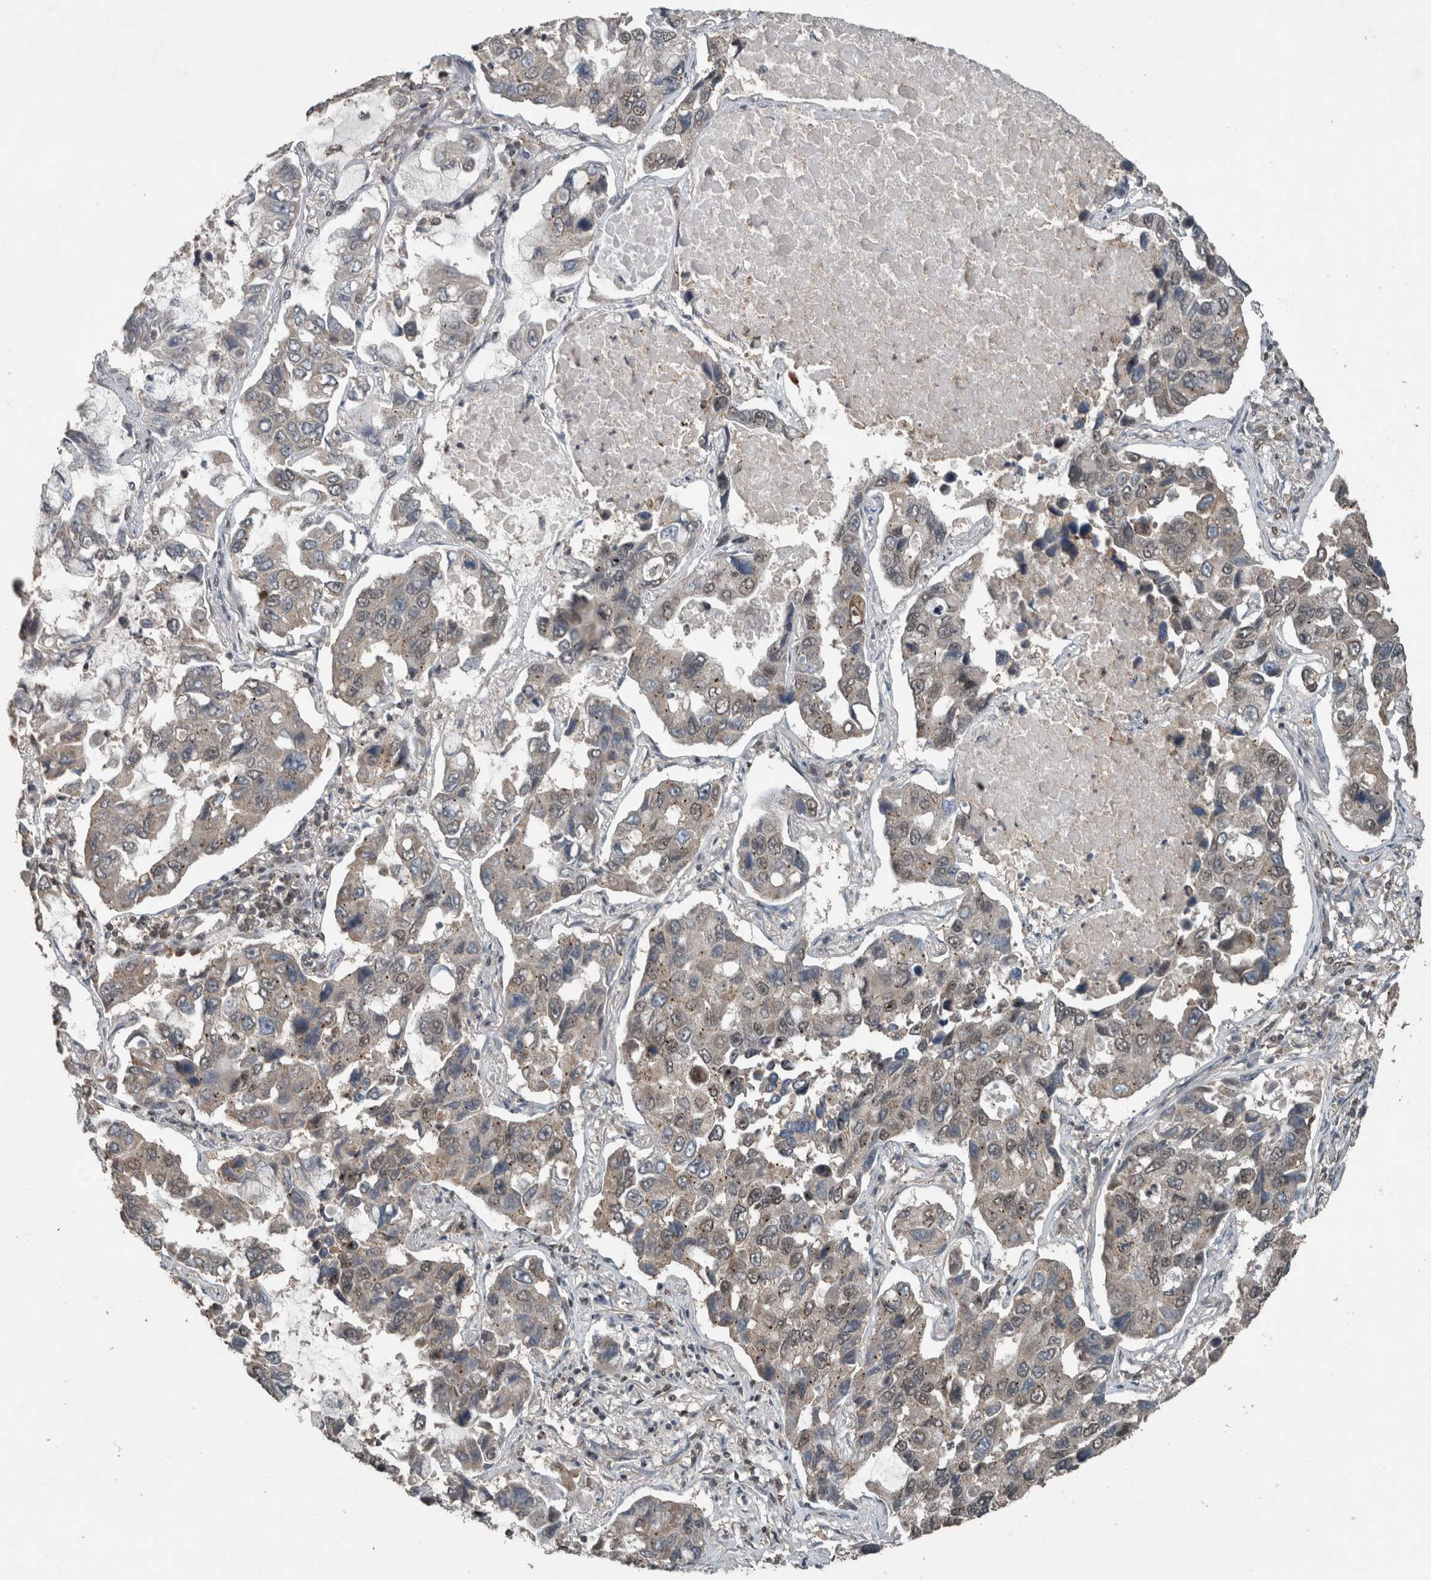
{"staining": {"intensity": "negative", "quantity": "none", "location": "none"}, "tissue": "lung cancer", "cell_type": "Tumor cells", "image_type": "cancer", "snomed": [{"axis": "morphology", "description": "Adenocarcinoma, NOS"}, {"axis": "topography", "description": "Lung"}], "caption": "IHC histopathology image of human lung cancer stained for a protein (brown), which shows no positivity in tumor cells.", "gene": "MYO1E", "patient": {"sex": "male", "age": 64}}